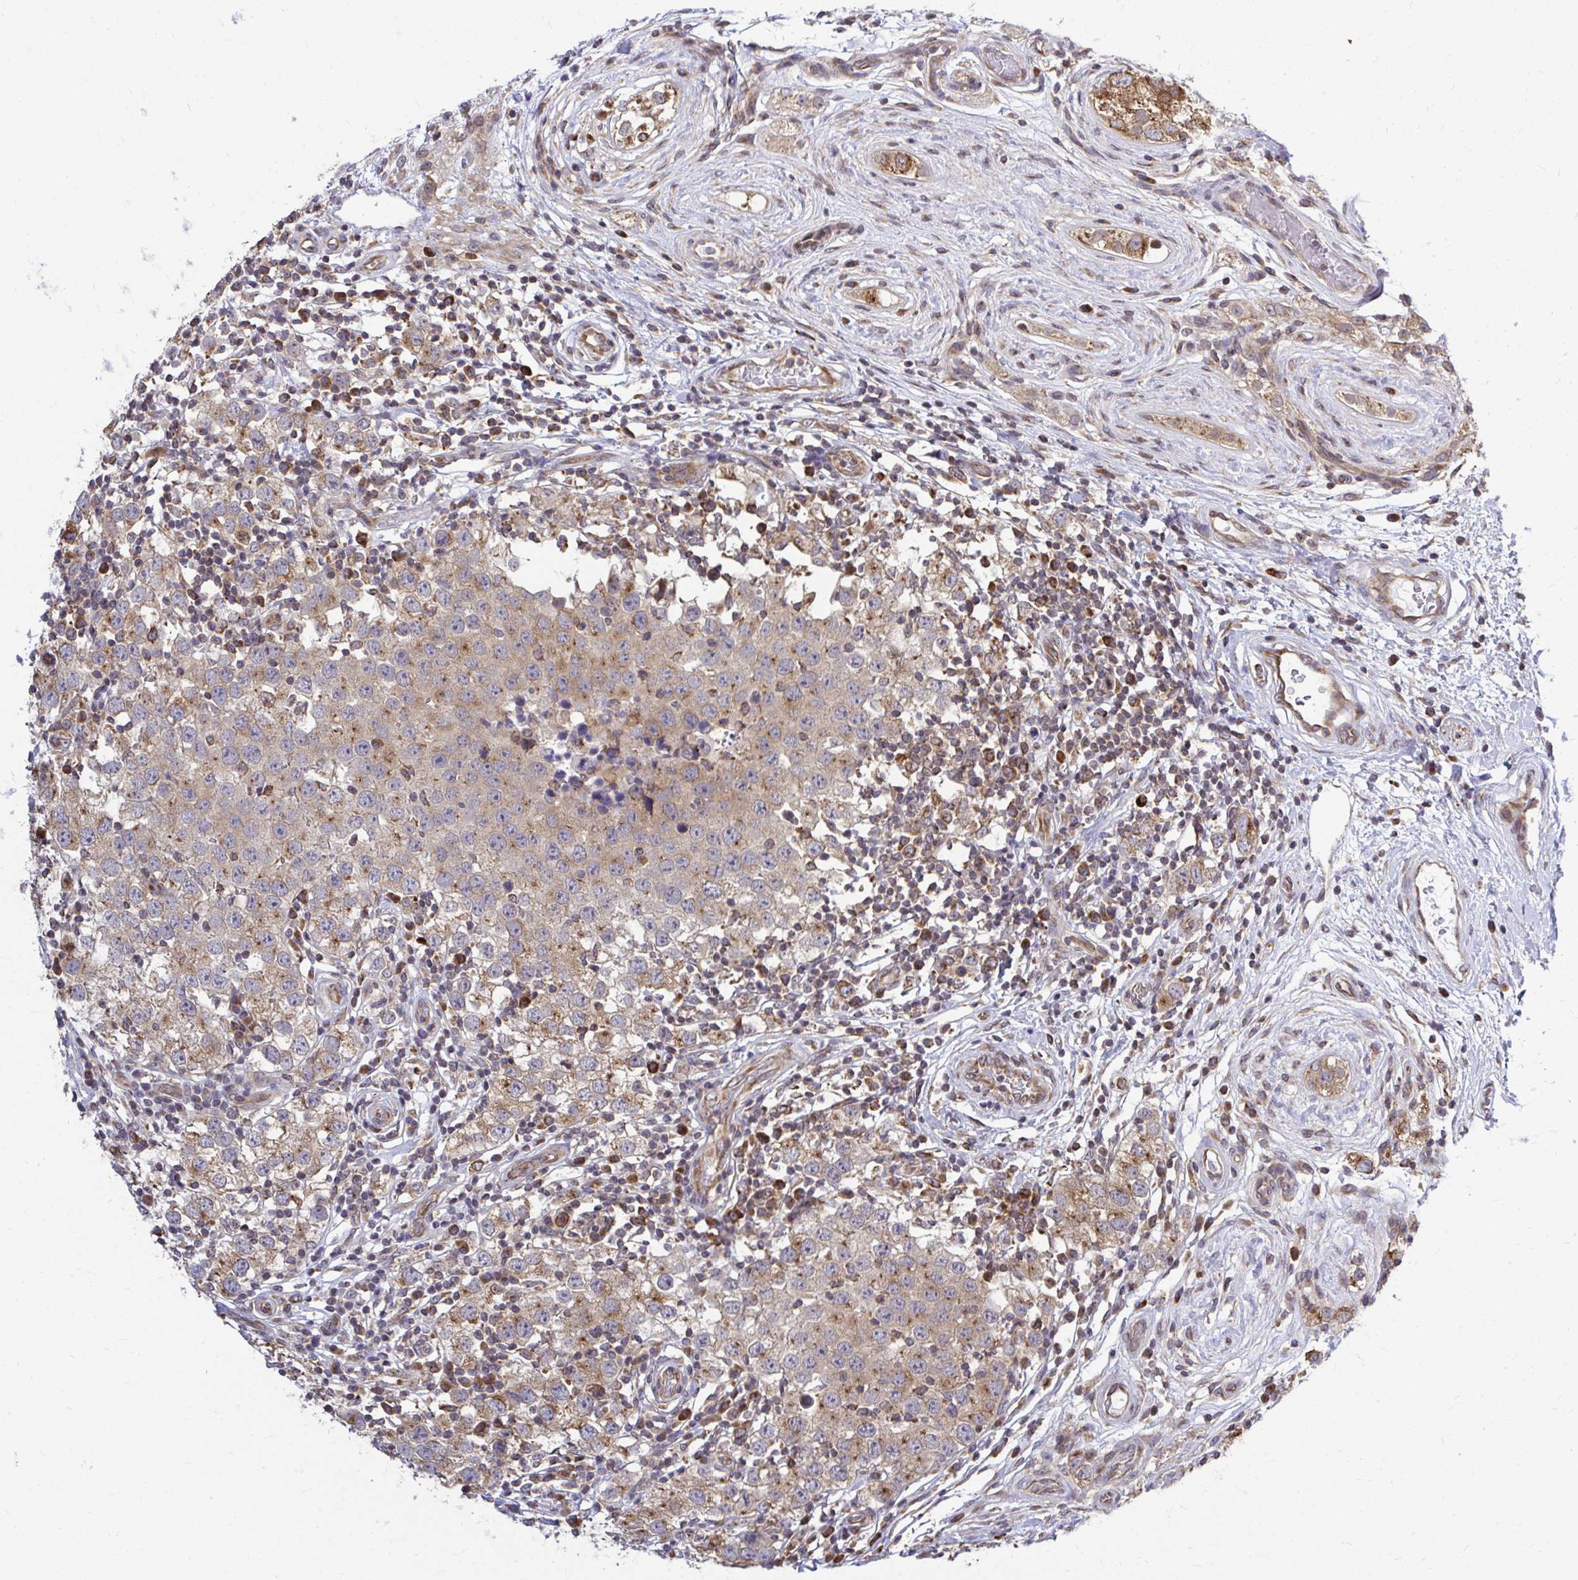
{"staining": {"intensity": "moderate", "quantity": "25%-75%", "location": "cytoplasmic/membranous"}, "tissue": "testis cancer", "cell_type": "Tumor cells", "image_type": "cancer", "snomed": [{"axis": "morphology", "description": "Seminoma, NOS"}, {"axis": "topography", "description": "Testis"}], "caption": "Seminoma (testis) stained with a brown dye demonstrates moderate cytoplasmic/membranous positive expression in approximately 25%-75% of tumor cells.", "gene": "FMR1", "patient": {"sex": "male", "age": 34}}